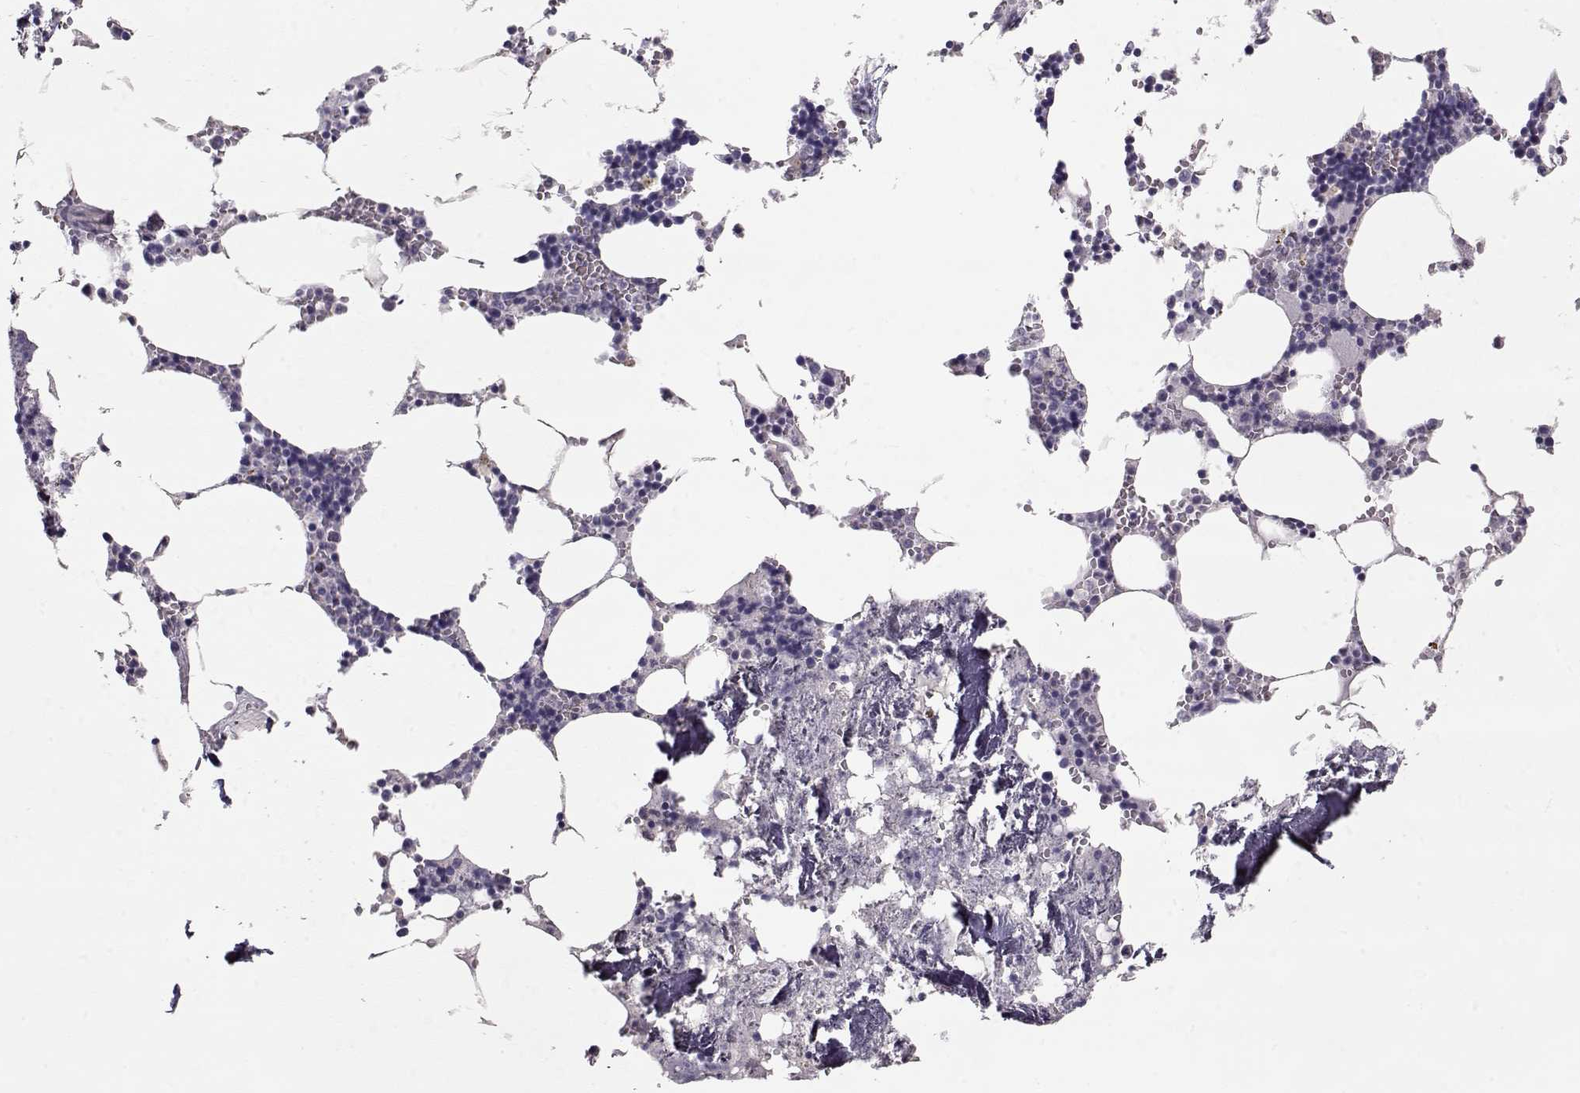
{"staining": {"intensity": "negative", "quantity": "none", "location": "none"}, "tissue": "bone marrow", "cell_type": "Hematopoietic cells", "image_type": "normal", "snomed": [{"axis": "morphology", "description": "Normal tissue, NOS"}, {"axis": "topography", "description": "Bone marrow"}], "caption": "High power microscopy histopathology image of an immunohistochemistry (IHC) histopathology image of unremarkable bone marrow, revealing no significant expression in hematopoietic cells.", "gene": "SLC18A1", "patient": {"sex": "male", "age": 54}}